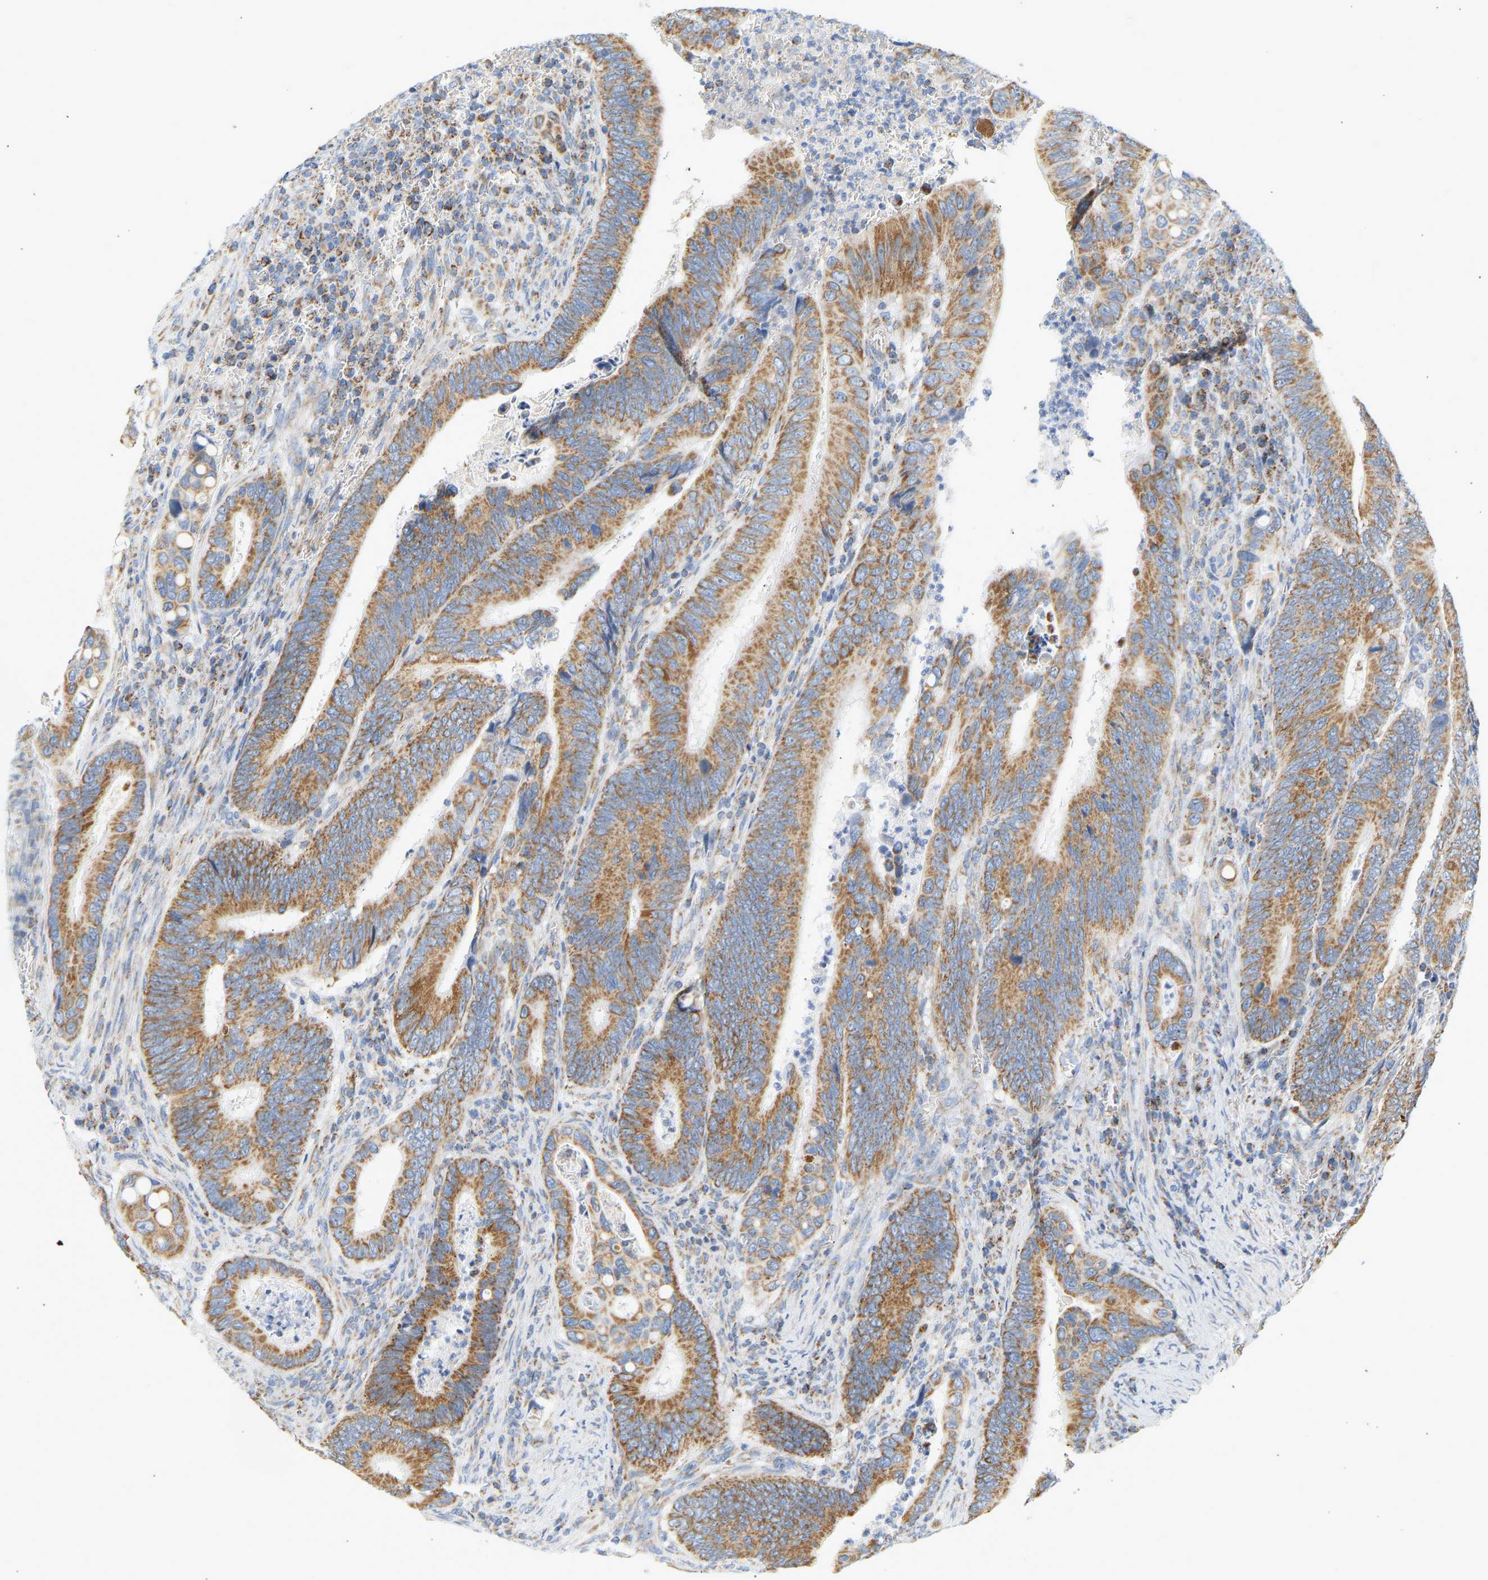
{"staining": {"intensity": "moderate", "quantity": ">75%", "location": "cytoplasmic/membranous"}, "tissue": "colorectal cancer", "cell_type": "Tumor cells", "image_type": "cancer", "snomed": [{"axis": "morphology", "description": "Inflammation, NOS"}, {"axis": "morphology", "description": "Adenocarcinoma, NOS"}, {"axis": "topography", "description": "Colon"}], "caption": "This image exhibits colorectal cancer (adenocarcinoma) stained with immunohistochemistry to label a protein in brown. The cytoplasmic/membranous of tumor cells show moderate positivity for the protein. Nuclei are counter-stained blue.", "gene": "GRPEL2", "patient": {"sex": "male", "age": 72}}